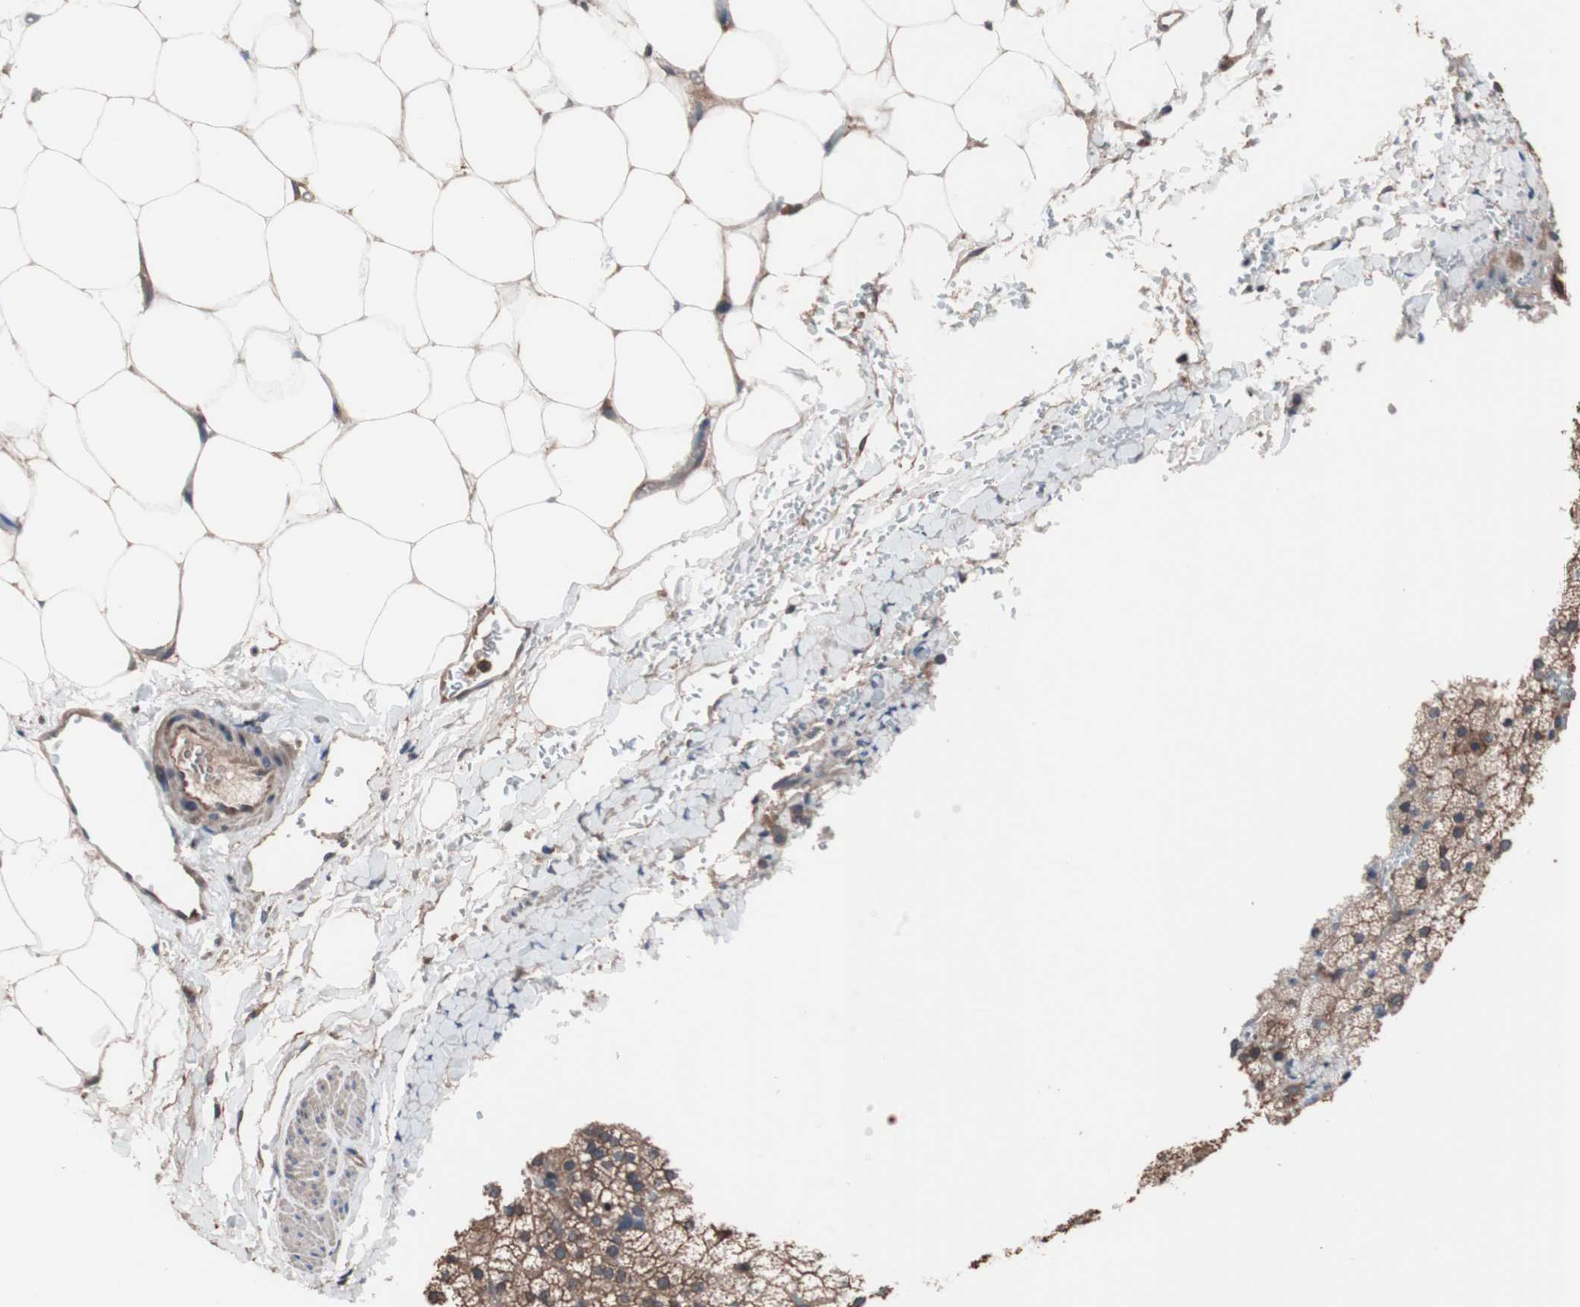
{"staining": {"intensity": "moderate", "quantity": ">75%", "location": "cytoplasmic/membranous"}, "tissue": "adrenal gland", "cell_type": "Glandular cells", "image_type": "normal", "snomed": [{"axis": "morphology", "description": "Normal tissue, NOS"}, {"axis": "topography", "description": "Adrenal gland"}], "caption": "Immunohistochemistry (IHC) of benign human adrenal gland demonstrates medium levels of moderate cytoplasmic/membranous staining in approximately >75% of glandular cells.", "gene": "ATG7", "patient": {"sex": "male", "age": 35}}